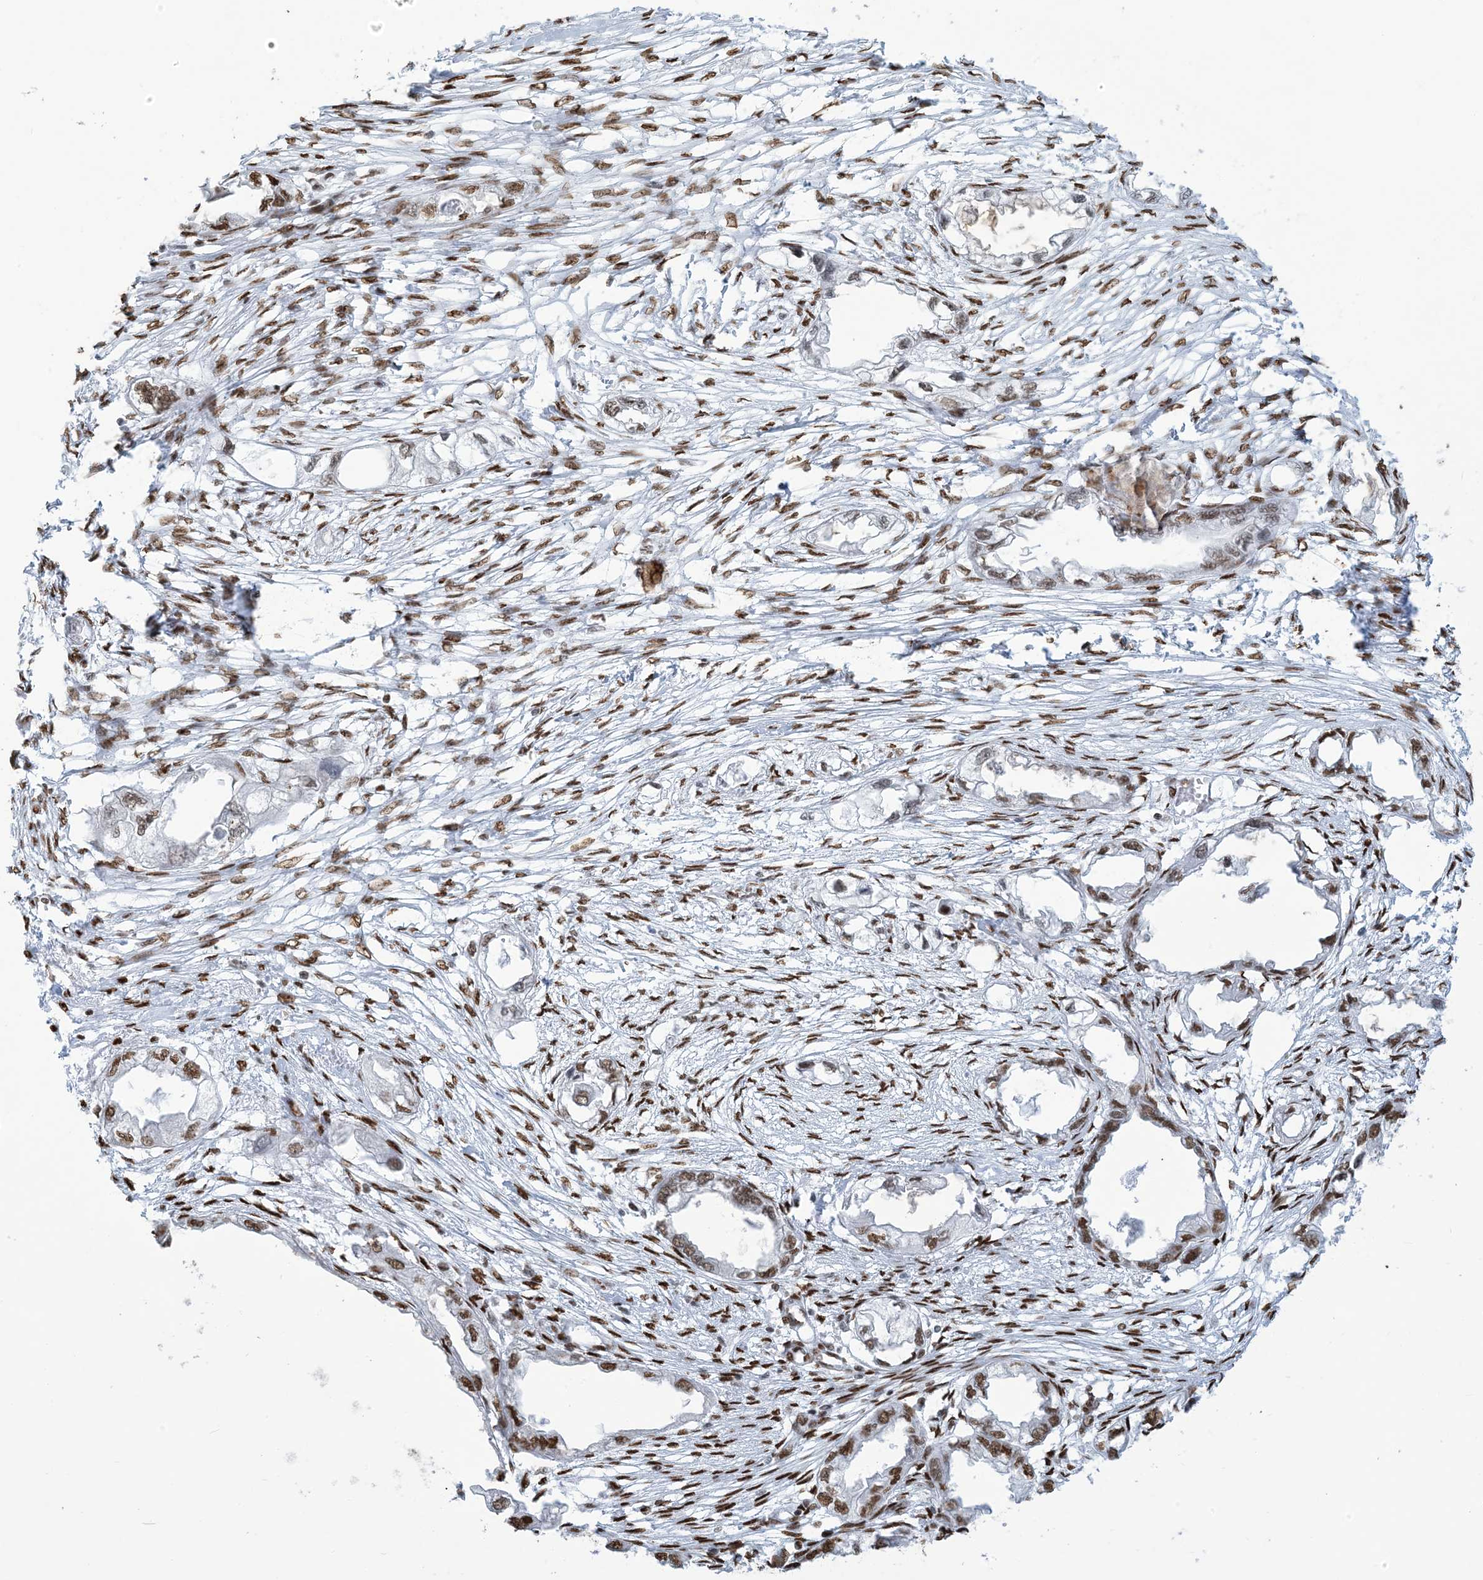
{"staining": {"intensity": "moderate", "quantity": ">75%", "location": "nuclear"}, "tissue": "endometrial cancer", "cell_type": "Tumor cells", "image_type": "cancer", "snomed": [{"axis": "morphology", "description": "Adenocarcinoma, NOS"}, {"axis": "morphology", "description": "Adenocarcinoma, metastatic, NOS"}, {"axis": "topography", "description": "Adipose tissue"}, {"axis": "topography", "description": "Endometrium"}], "caption": "A photomicrograph of endometrial cancer (adenocarcinoma) stained for a protein demonstrates moderate nuclear brown staining in tumor cells.", "gene": "STAG1", "patient": {"sex": "female", "age": 67}}